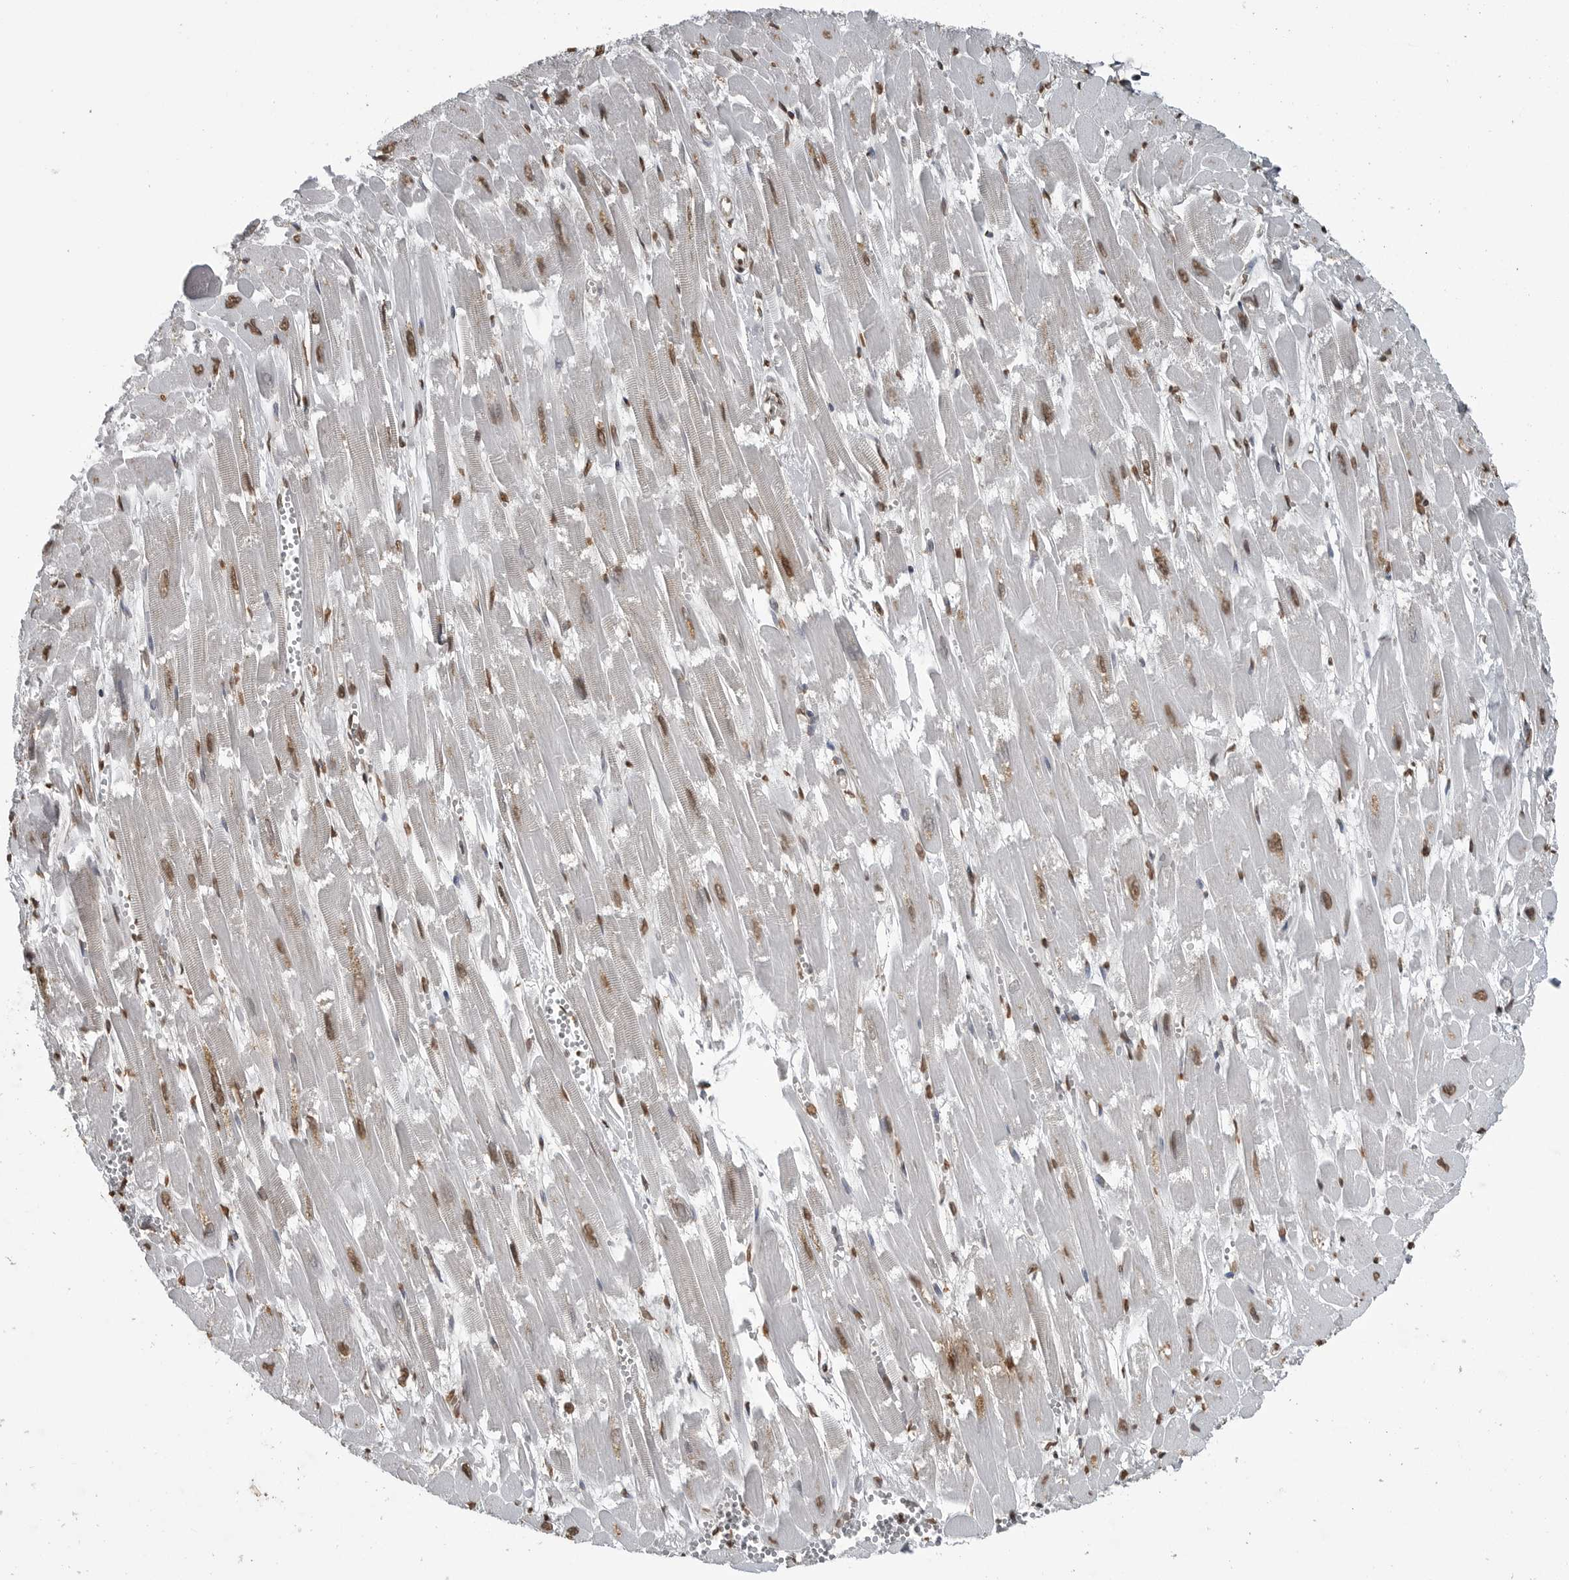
{"staining": {"intensity": "moderate", "quantity": "25%-75%", "location": "nuclear"}, "tissue": "heart muscle", "cell_type": "Cardiomyocytes", "image_type": "normal", "snomed": [{"axis": "morphology", "description": "Normal tissue, NOS"}, {"axis": "topography", "description": "Heart"}], "caption": "Heart muscle was stained to show a protein in brown. There is medium levels of moderate nuclear positivity in about 25%-75% of cardiomyocytes. The staining is performed using DAB brown chromogen to label protein expression. The nuclei are counter-stained blue using hematoxylin.", "gene": "SMAD2", "patient": {"sex": "male", "age": 54}}